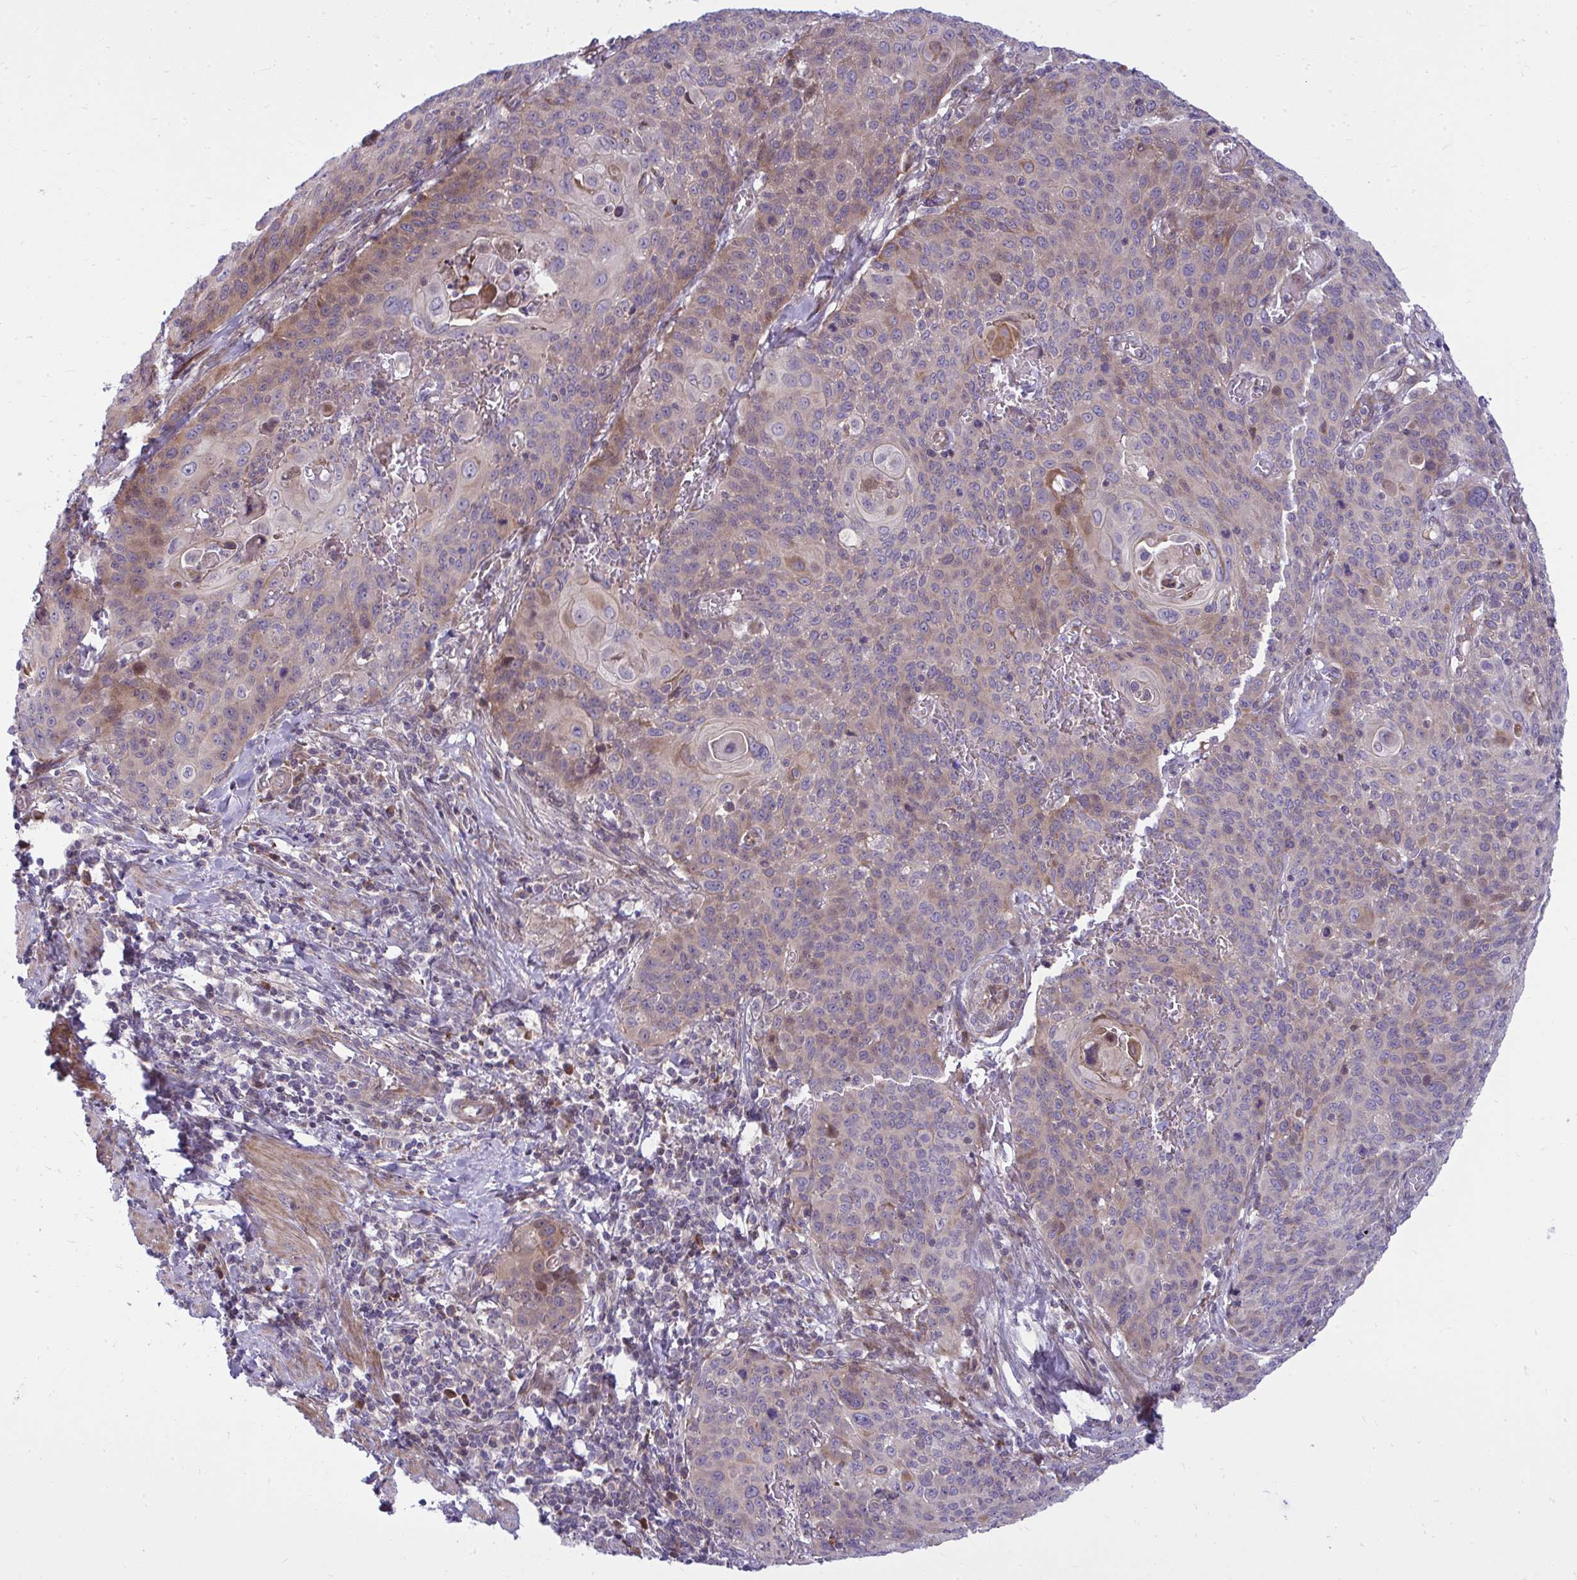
{"staining": {"intensity": "moderate", "quantity": "<25%", "location": "cytoplasmic/membranous"}, "tissue": "cervical cancer", "cell_type": "Tumor cells", "image_type": "cancer", "snomed": [{"axis": "morphology", "description": "Squamous cell carcinoma, NOS"}, {"axis": "topography", "description": "Cervix"}], "caption": "Cervical cancer (squamous cell carcinoma) stained with a protein marker reveals moderate staining in tumor cells.", "gene": "ZSCAN9", "patient": {"sex": "female", "age": 65}}